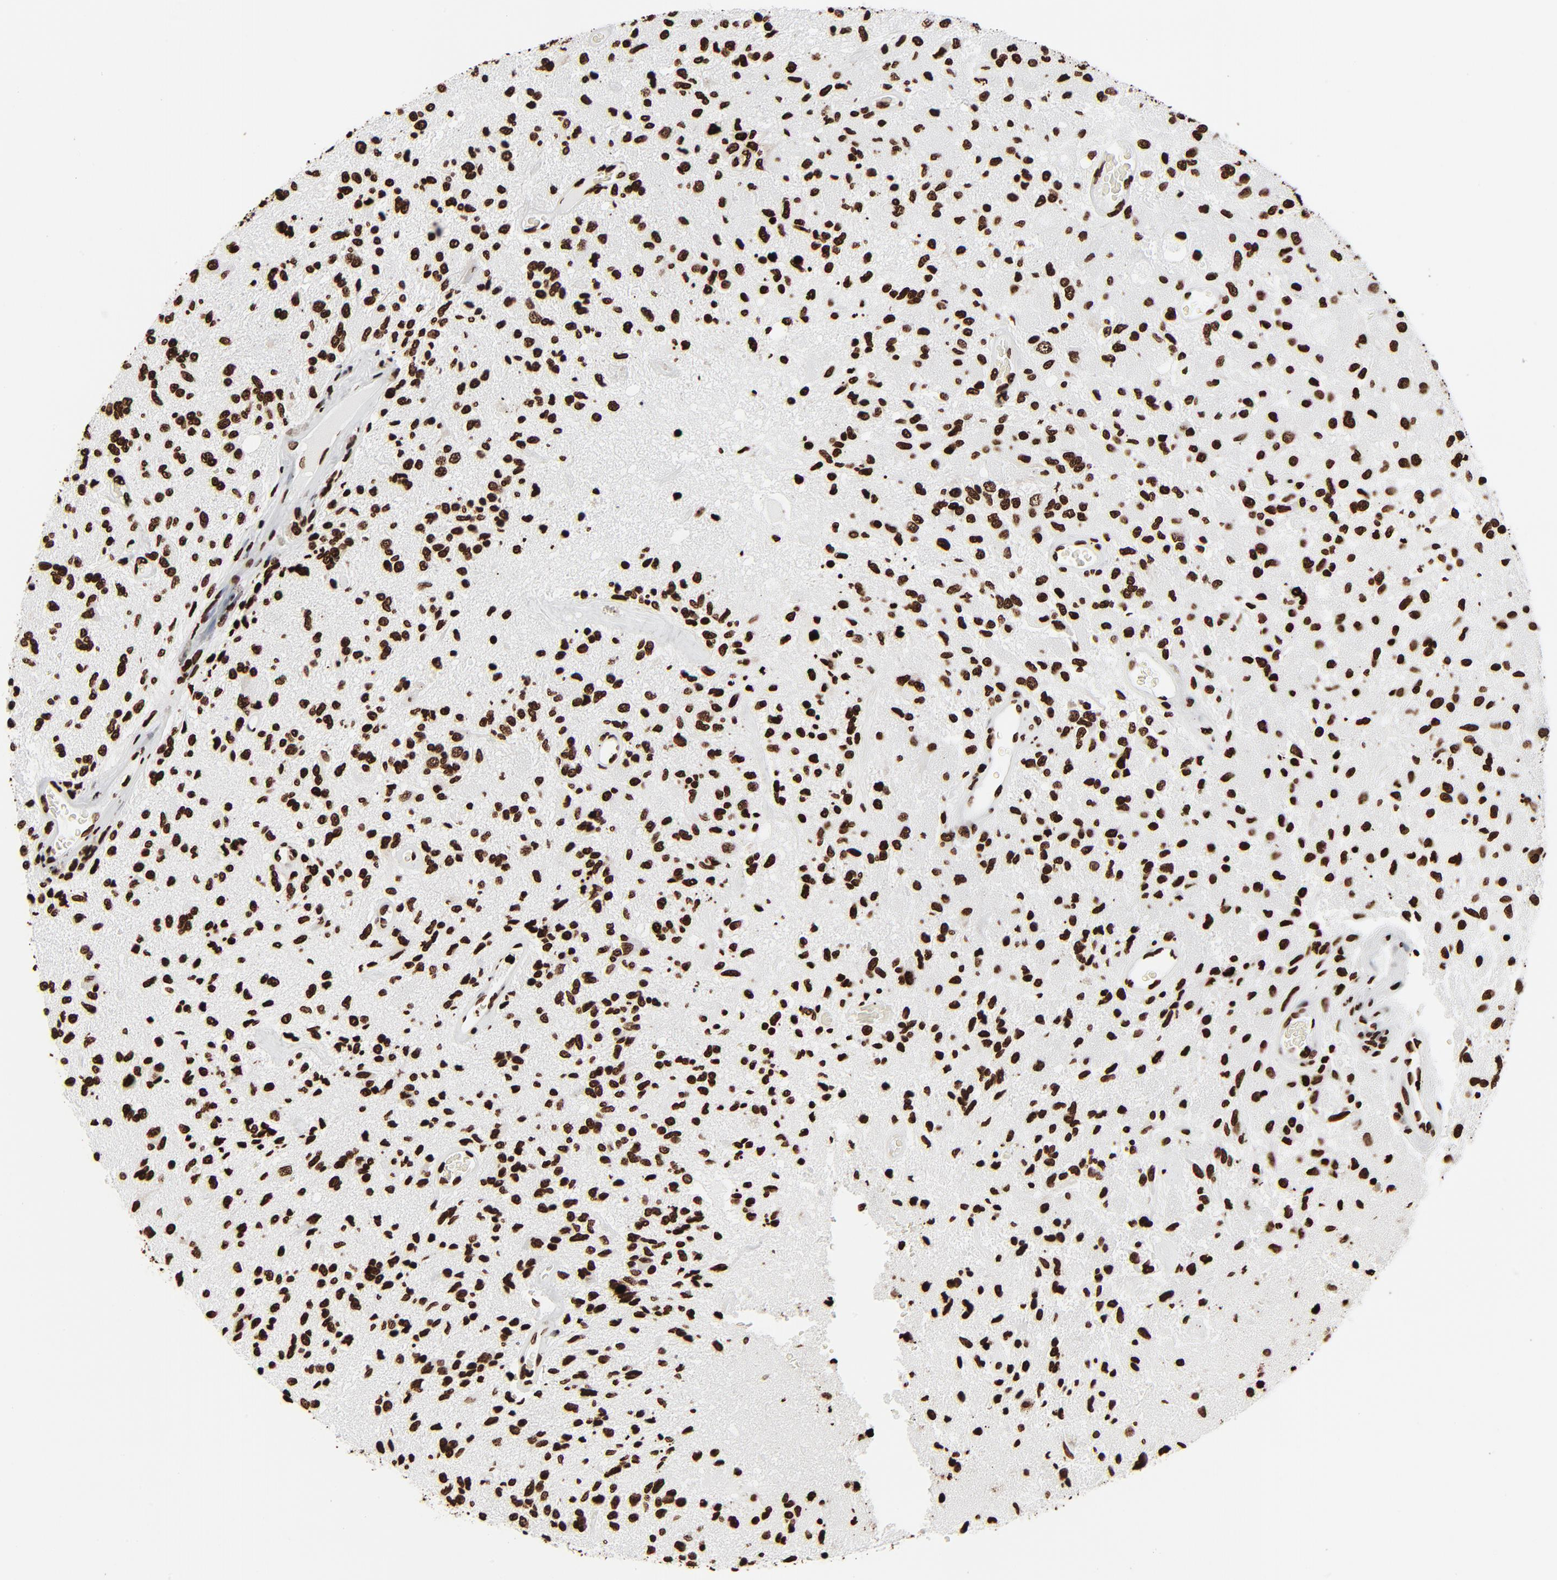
{"staining": {"intensity": "strong", "quantity": ">75%", "location": "nuclear"}, "tissue": "glioma", "cell_type": "Tumor cells", "image_type": "cancer", "snomed": [{"axis": "morphology", "description": "Normal tissue, NOS"}, {"axis": "morphology", "description": "Glioma, malignant, High grade"}, {"axis": "topography", "description": "Cerebral cortex"}], "caption": "Tumor cells demonstrate high levels of strong nuclear positivity in approximately >75% of cells in human malignant high-grade glioma.", "gene": "H3-4", "patient": {"sex": "male", "age": 77}}